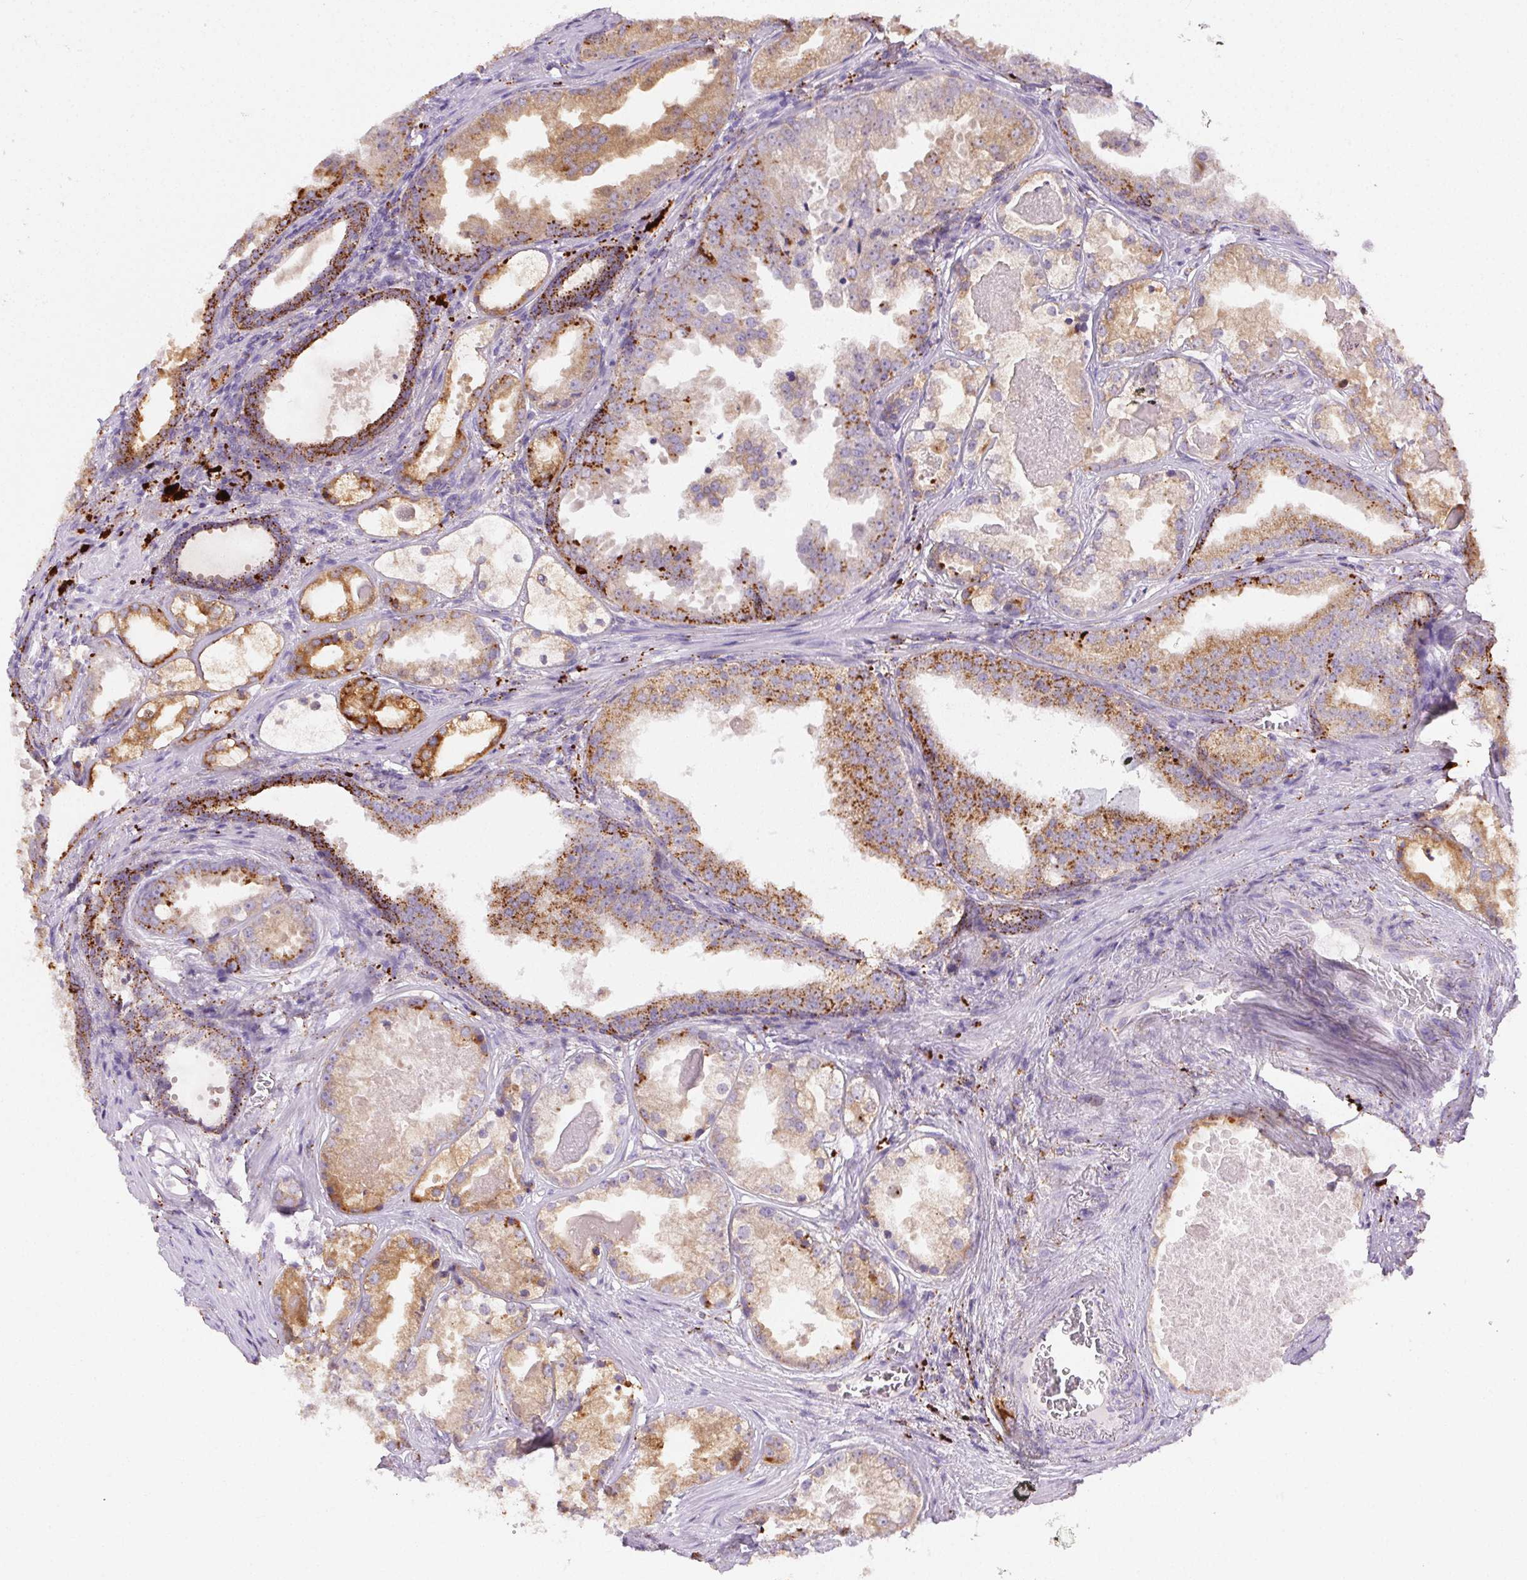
{"staining": {"intensity": "moderate", "quantity": ">75%", "location": "cytoplasmic/membranous"}, "tissue": "prostate cancer", "cell_type": "Tumor cells", "image_type": "cancer", "snomed": [{"axis": "morphology", "description": "Adenocarcinoma, Low grade"}, {"axis": "topography", "description": "Prostate"}], "caption": "Prostate adenocarcinoma (low-grade) was stained to show a protein in brown. There is medium levels of moderate cytoplasmic/membranous positivity in approximately >75% of tumor cells.", "gene": "SCPEP1", "patient": {"sex": "male", "age": 65}}